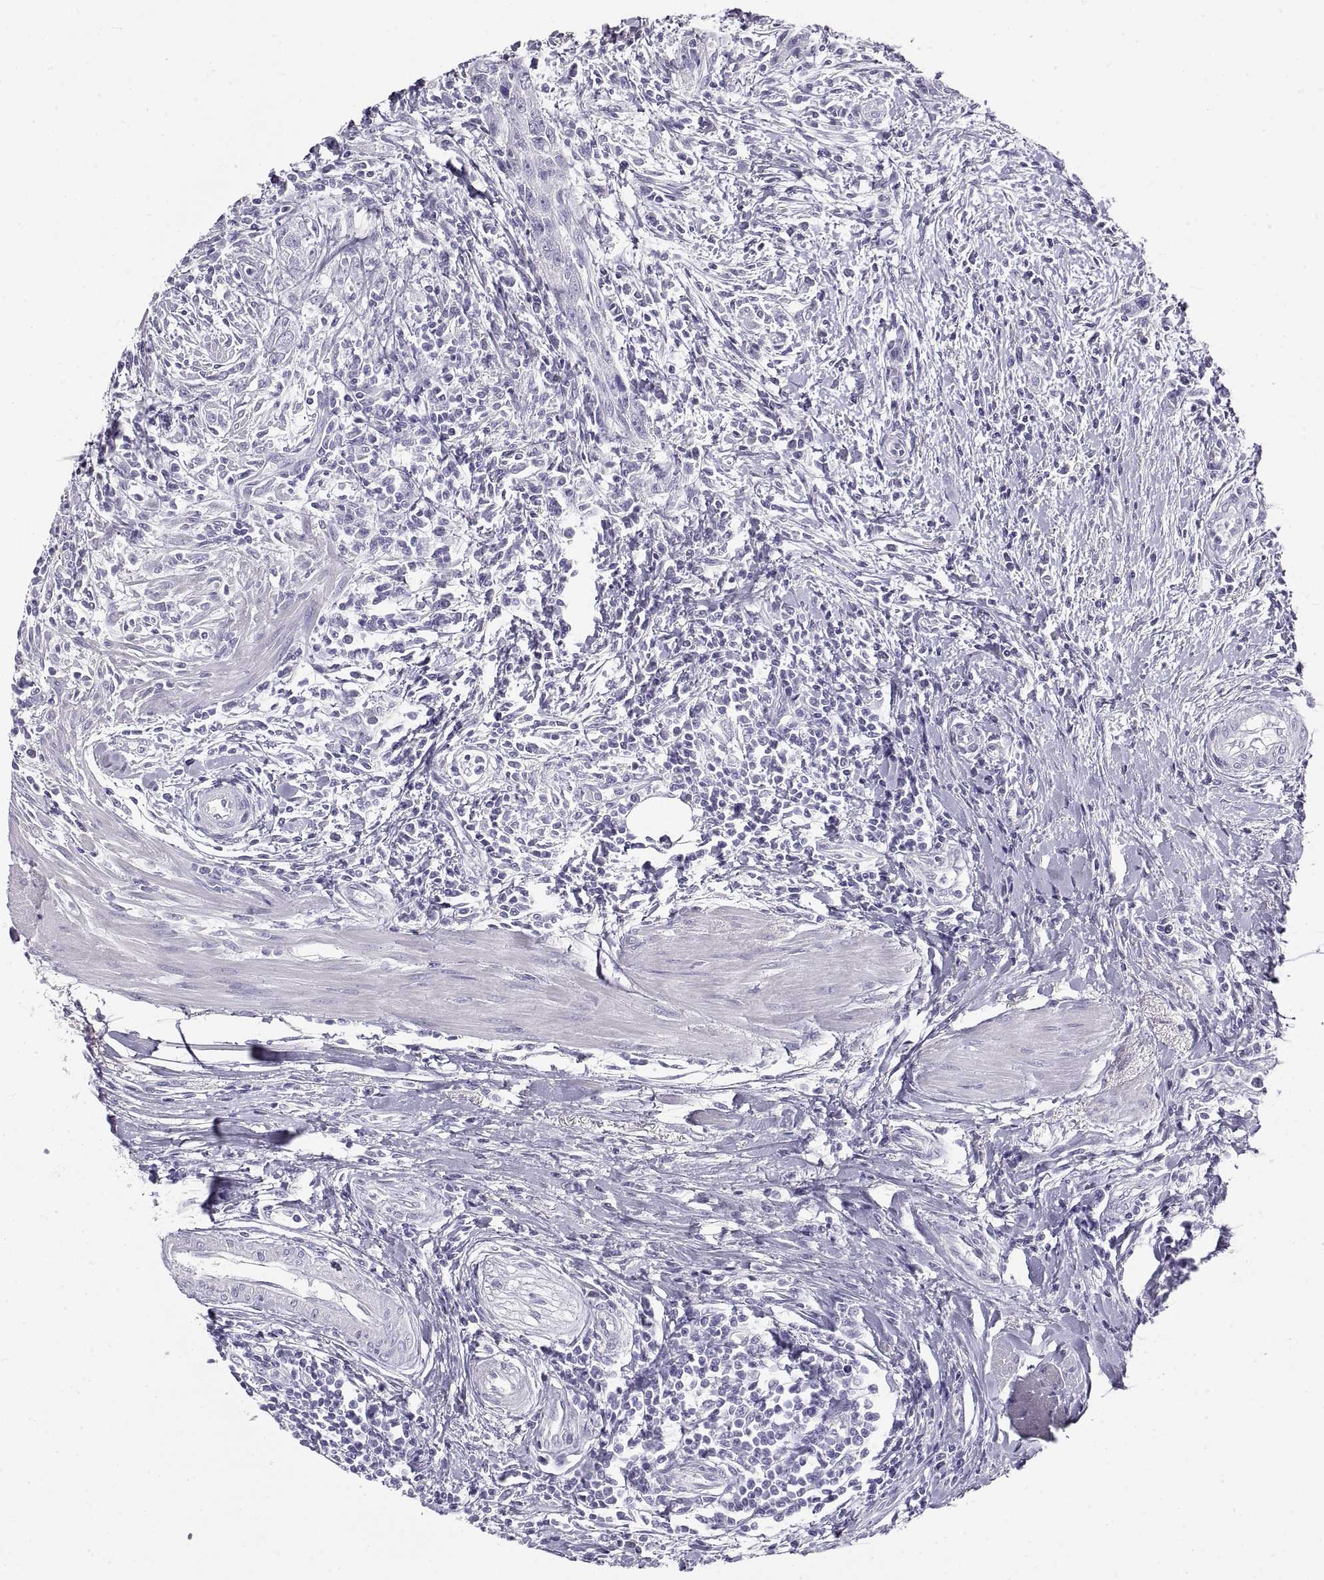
{"staining": {"intensity": "negative", "quantity": "none", "location": "none"}, "tissue": "urothelial cancer", "cell_type": "Tumor cells", "image_type": "cancer", "snomed": [{"axis": "morphology", "description": "Urothelial carcinoma, High grade"}, {"axis": "topography", "description": "Urinary bladder"}], "caption": "Immunohistochemistry micrograph of neoplastic tissue: human urothelial cancer stained with DAB (3,3'-diaminobenzidine) shows no significant protein staining in tumor cells.", "gene": "RLBP1", "patient": {"sex": "male", "age": 83}}